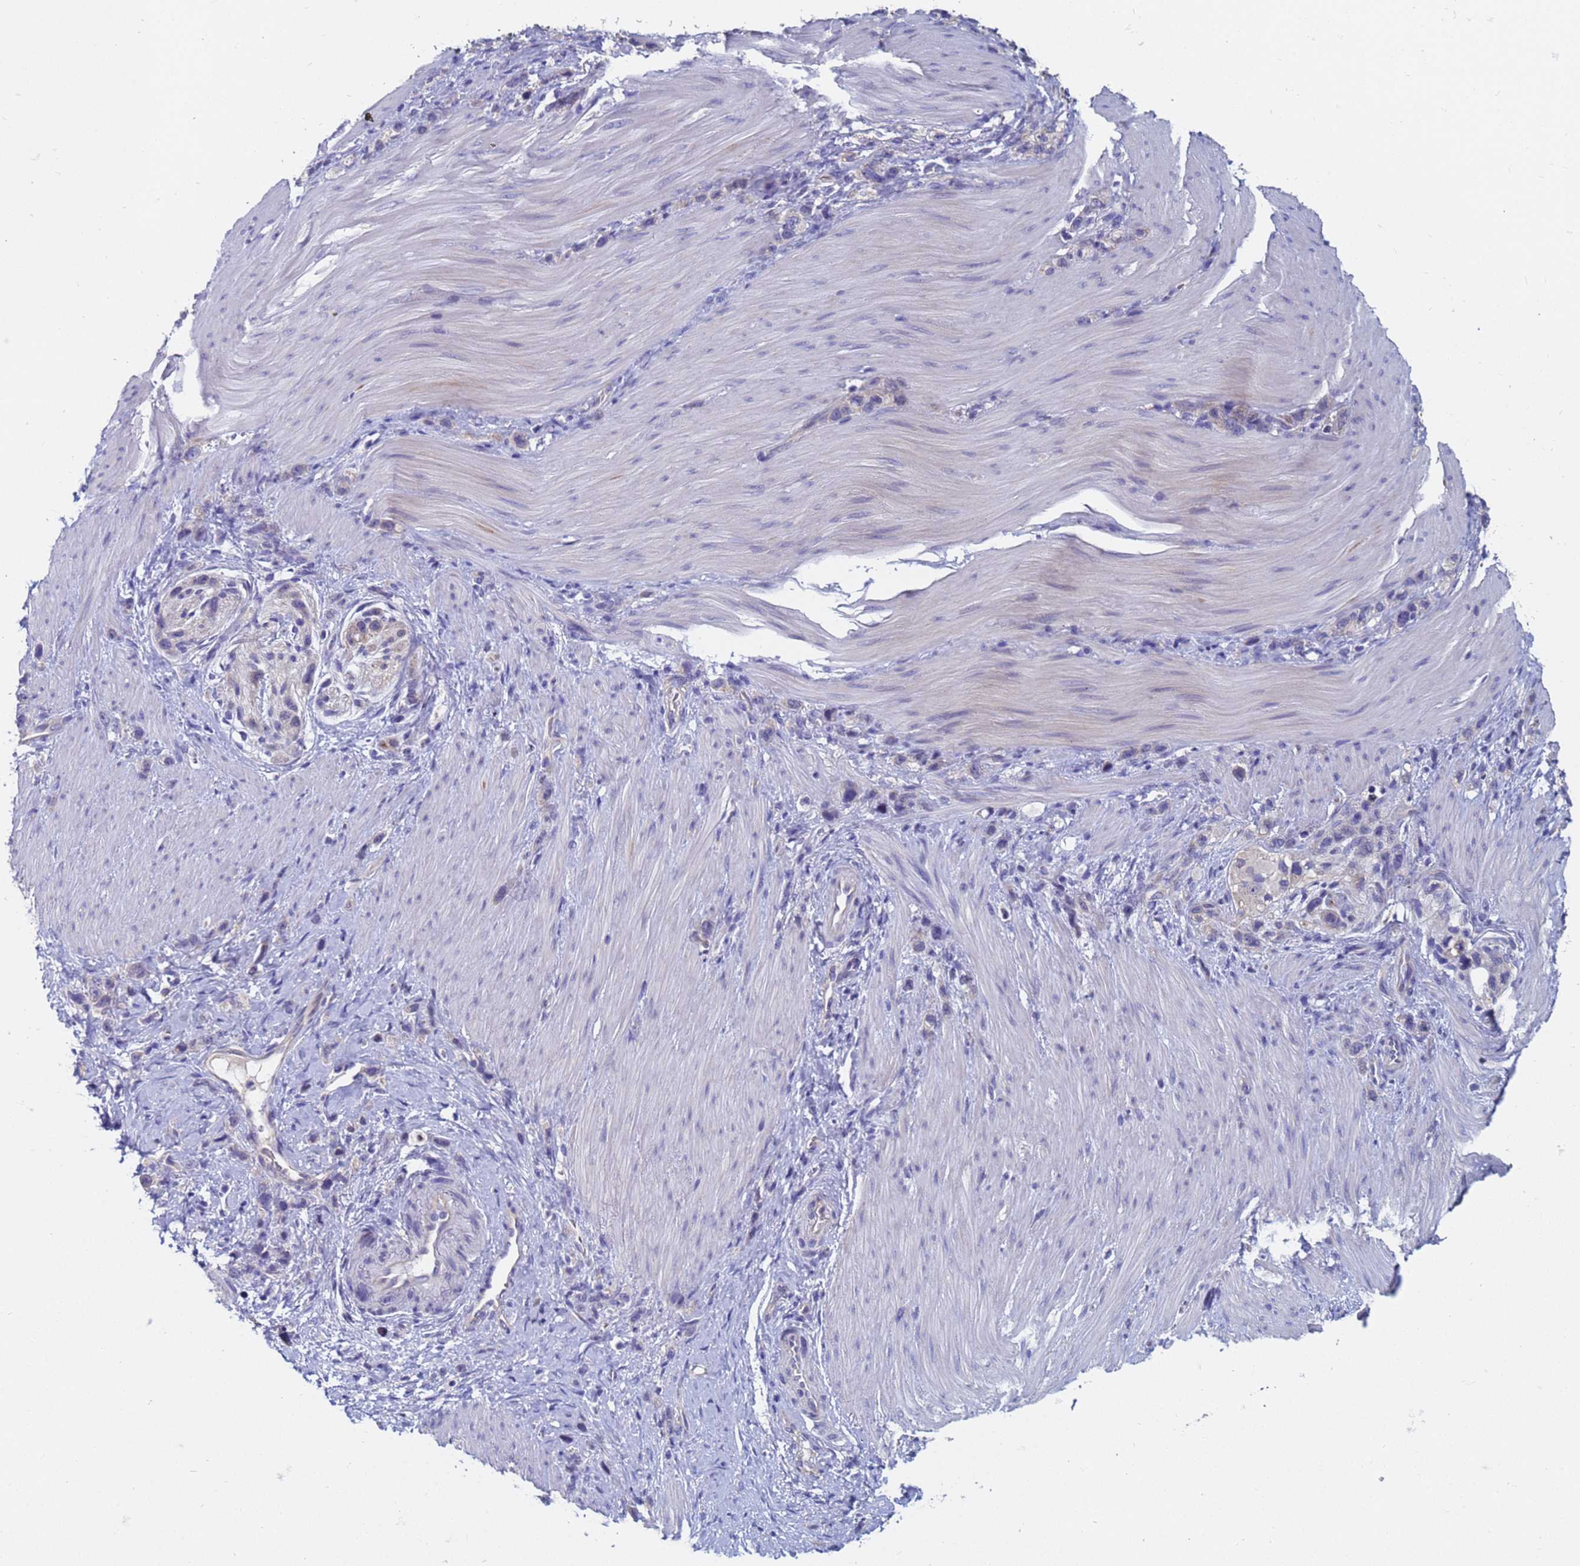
{"staining": {"intensity": "negative", "quantity": "none", "location": "none"}, "tissue": "stomach cancer", "cell_type": "Tumor cells", "image_type": "cancer", "snomed": [{"axis": "morphology", "description": "Adenocarcinoma, NOS"}, {"axis": "topography", "description": "Stomach"}], "caption": "IHC photomicrograph of neoplastic tissue: stomach adenocarcinoma stained with DAB shows no significant protein staining in tumor cells. The staining was performed using DAB to visualize the protein expression in brown, while the nuclei were stained in blue with hematoxylin (Magnification: 20x).", "gene": "IHO1", "patient": {"sex": "female", "age": 65}}